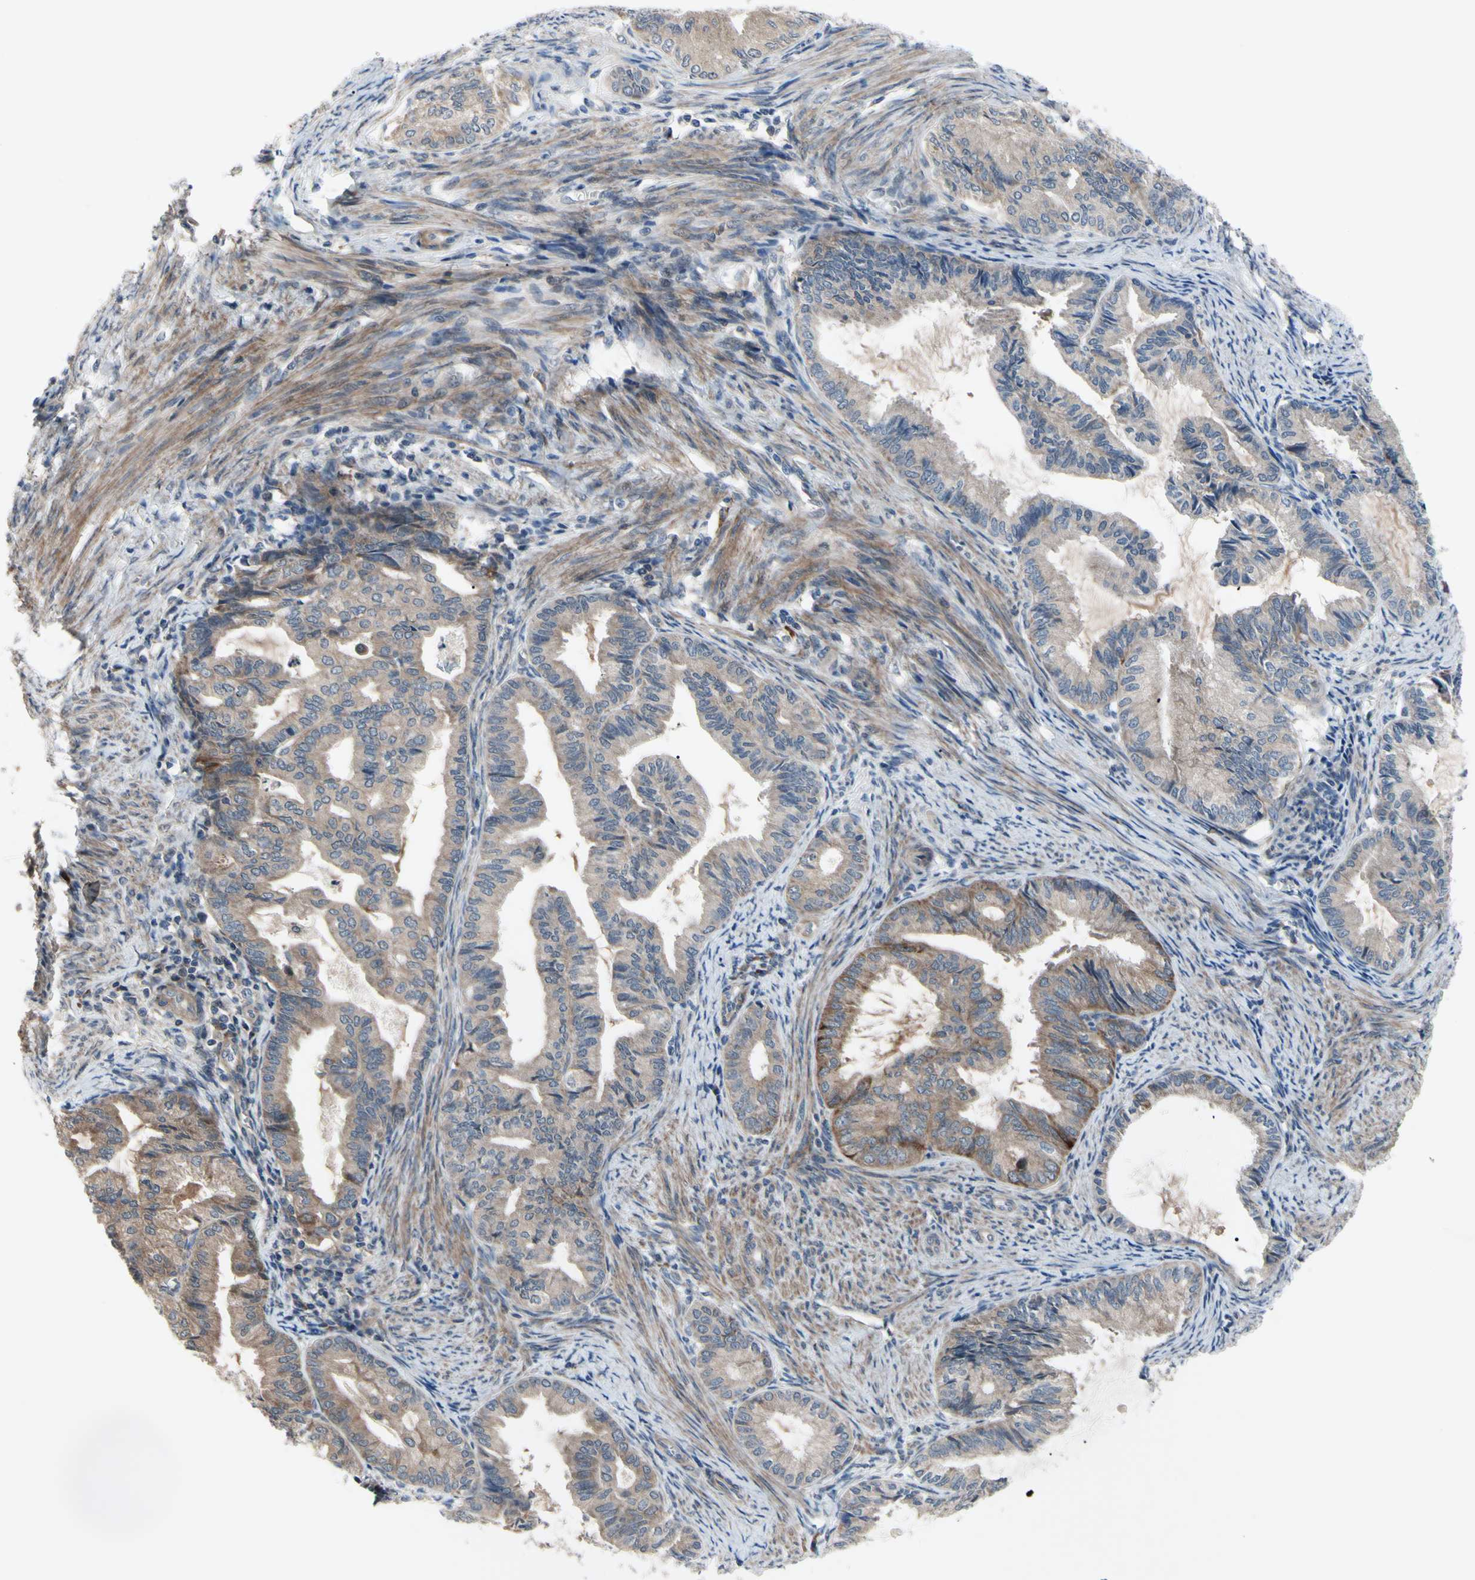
{"staining": {"intensity": "weak", "quantity": ">75%", "location": "cytoplasmic/membranous"}, "tissue": "endometrial cancer", "cell_type": "Tumor cells", "image_type": "cancer", "snomed": [{"axis": "morphology", "description": "Adenocarcinoma, NOS"}, {"axis": "topography", "description": "Endometrium"}], "caption": "Immunohistochemical staining of endometrial cancer displays low levels of weak cytoplasmic/membranous positivity in approximately >75% of tumor cells.", "gene": "SVIL", "patient": {"sex": "female", "age": 86}}